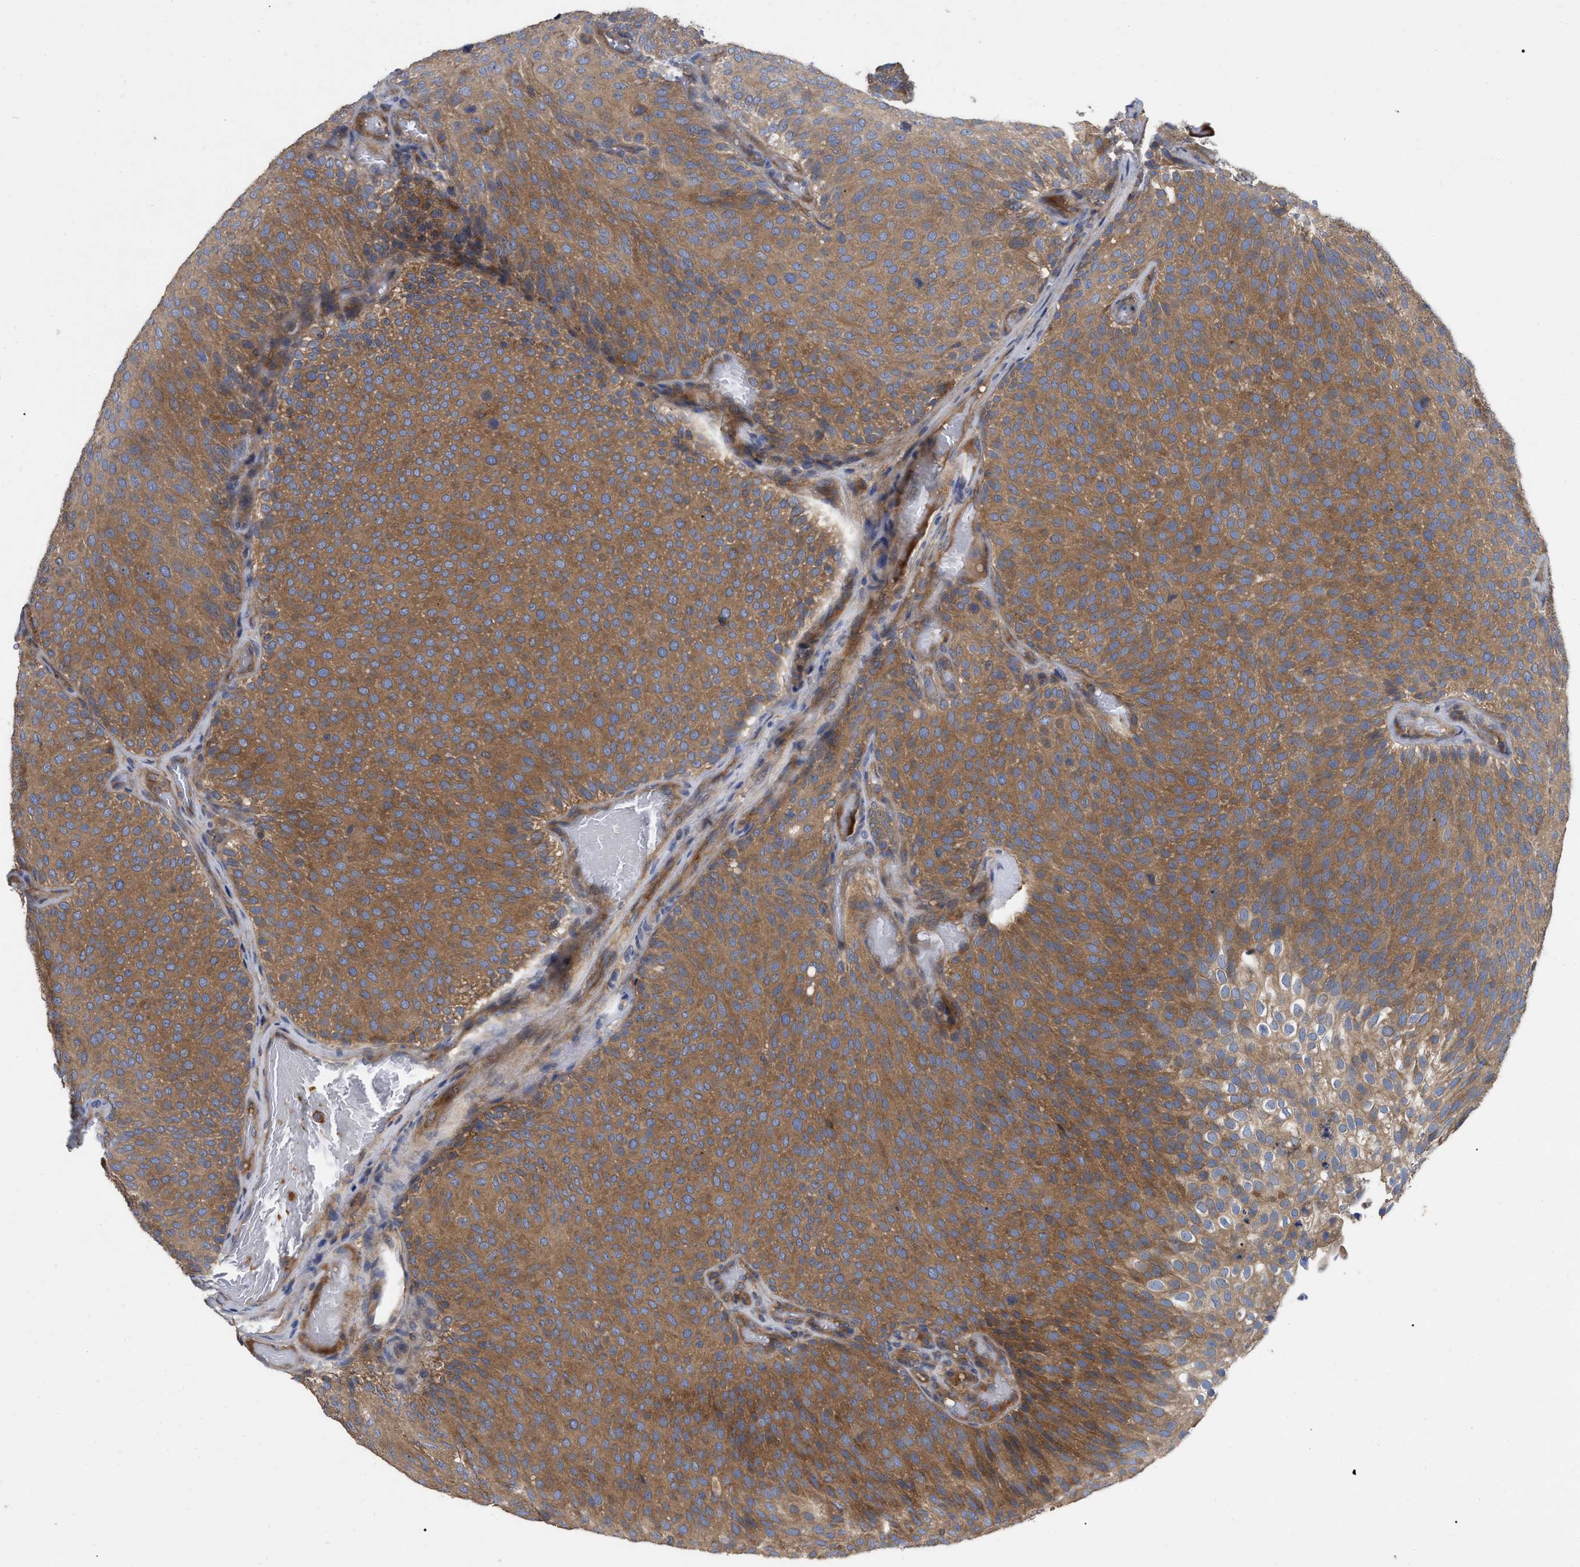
{"staining": {"intensity": "moderate", "quantity": ">75%", "location": "cytoplasmic/membranous"}, "tissue": "urothelial cancer", "cell_type": "Tumor cells", "image_type": "cancer", "snomed": [{"axis": "morphology", "description": "Urothelial carcinoma, Low grade"}, {"axis": "topography", "description": "Urinary bladder"}], "caption": "The micrograph reveals immunohistochemical staining of urothelial carcinoma (low-grade). There is moderate cytoplasmic/membranous expression is seen in approximately >75% of tumor cells. (brown staining indicates protein expression, while blue staining denotes nuclei).", "gene": "RAP1GDS1", "patient": {"sex": "male", "age": 78}}